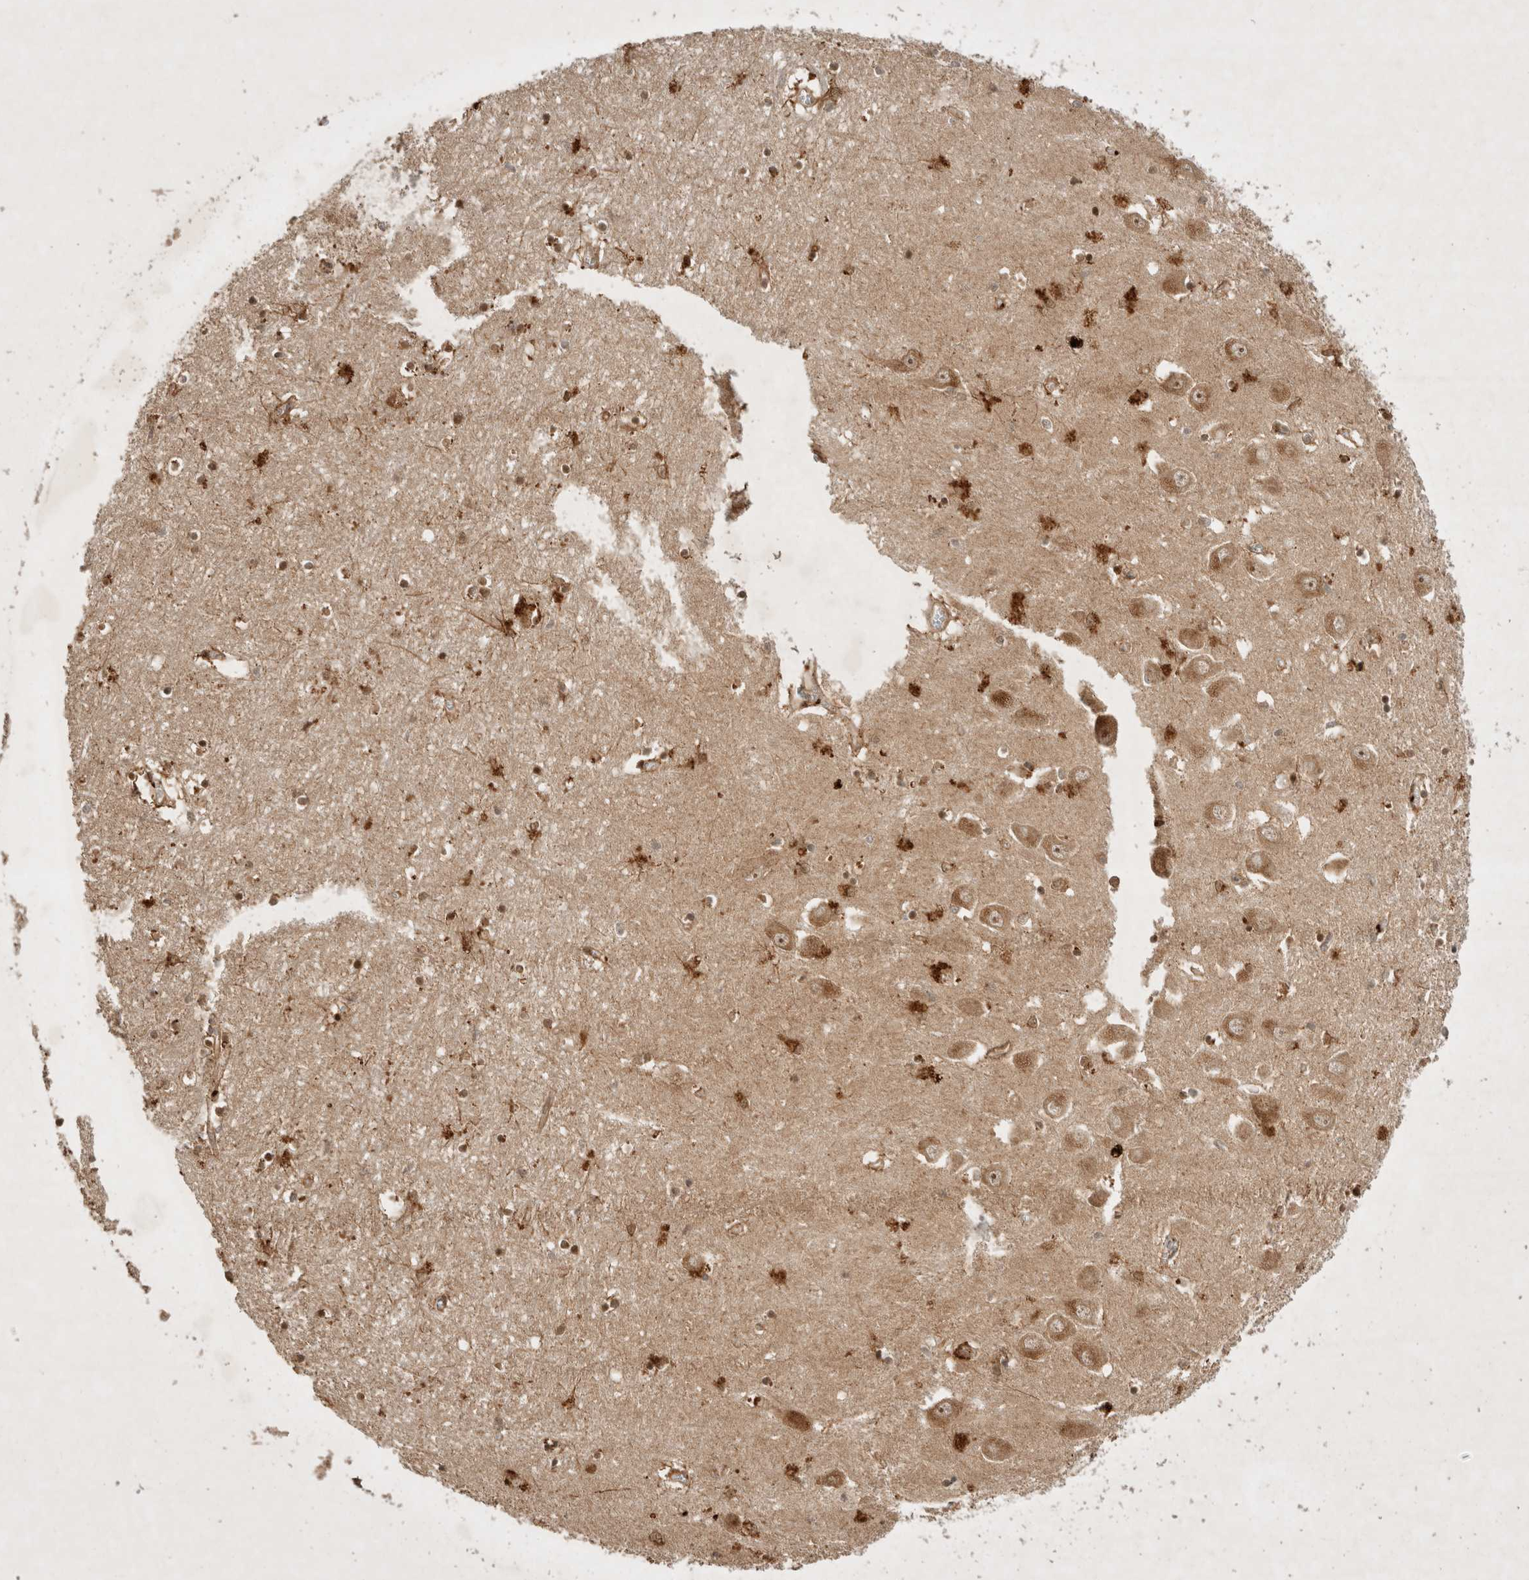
{"staining": {"intensity": "strong", "quantity": "25%-75%", "location": "cytoplasmic/membranous"}, "tissue": "hippocampus", "cell_type": "Glial cells", "image_type": "normal", "snomed": [{"axis": "morphology", "description": "Normal tissue, NOS"}, {"axis": "topography", "description": "Hippocampus"}], "caption": "This micrograph displays normal hippocampus stained with immunohistochemistry to label a protein in brown. The cytoplasmic/membranous of glial cells show strong positivity for the protein. Nuclei are counter-stained blue.", "gene": "FAM221A", "patient": {"sex": "male", "age": 70}}